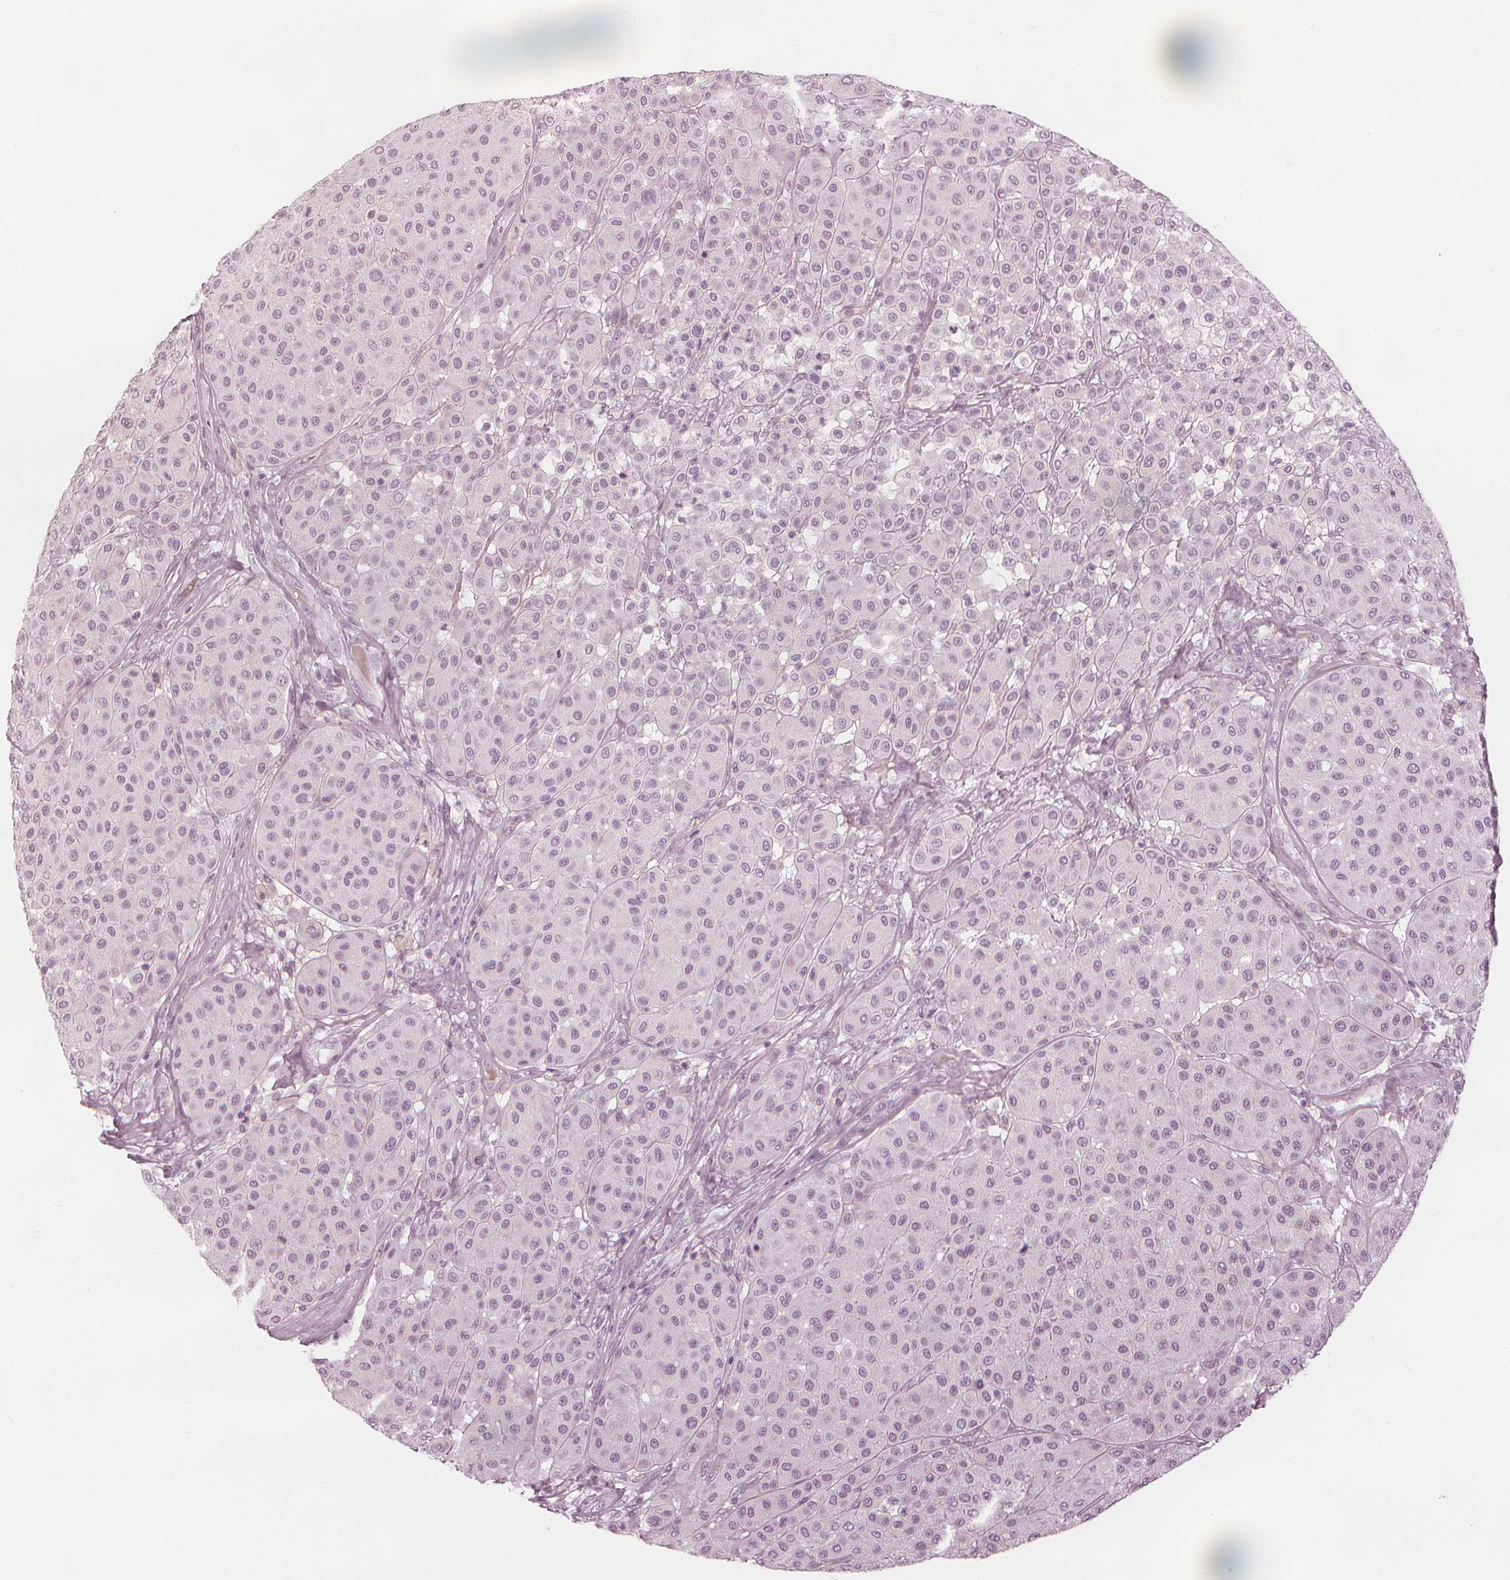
{"staining": {"intensity": "negative", "quantity": "none", "location": "none"}, "tissue": "melanoma", "cell_type": "Tumor cells", "image_type": "cancer", "snomed": [{"axis": "morphology", "description": "Malignant melanoma, Metastatic site"}, {"axis": "topography", "description": "Smooth muscle"}], "caption": "The immunohistochemistry (IHC) image has no significant staining in tumor cells of melanoma tissue.", "gene": "PAEP", "patient": {"sex": "male", "age": 41}}